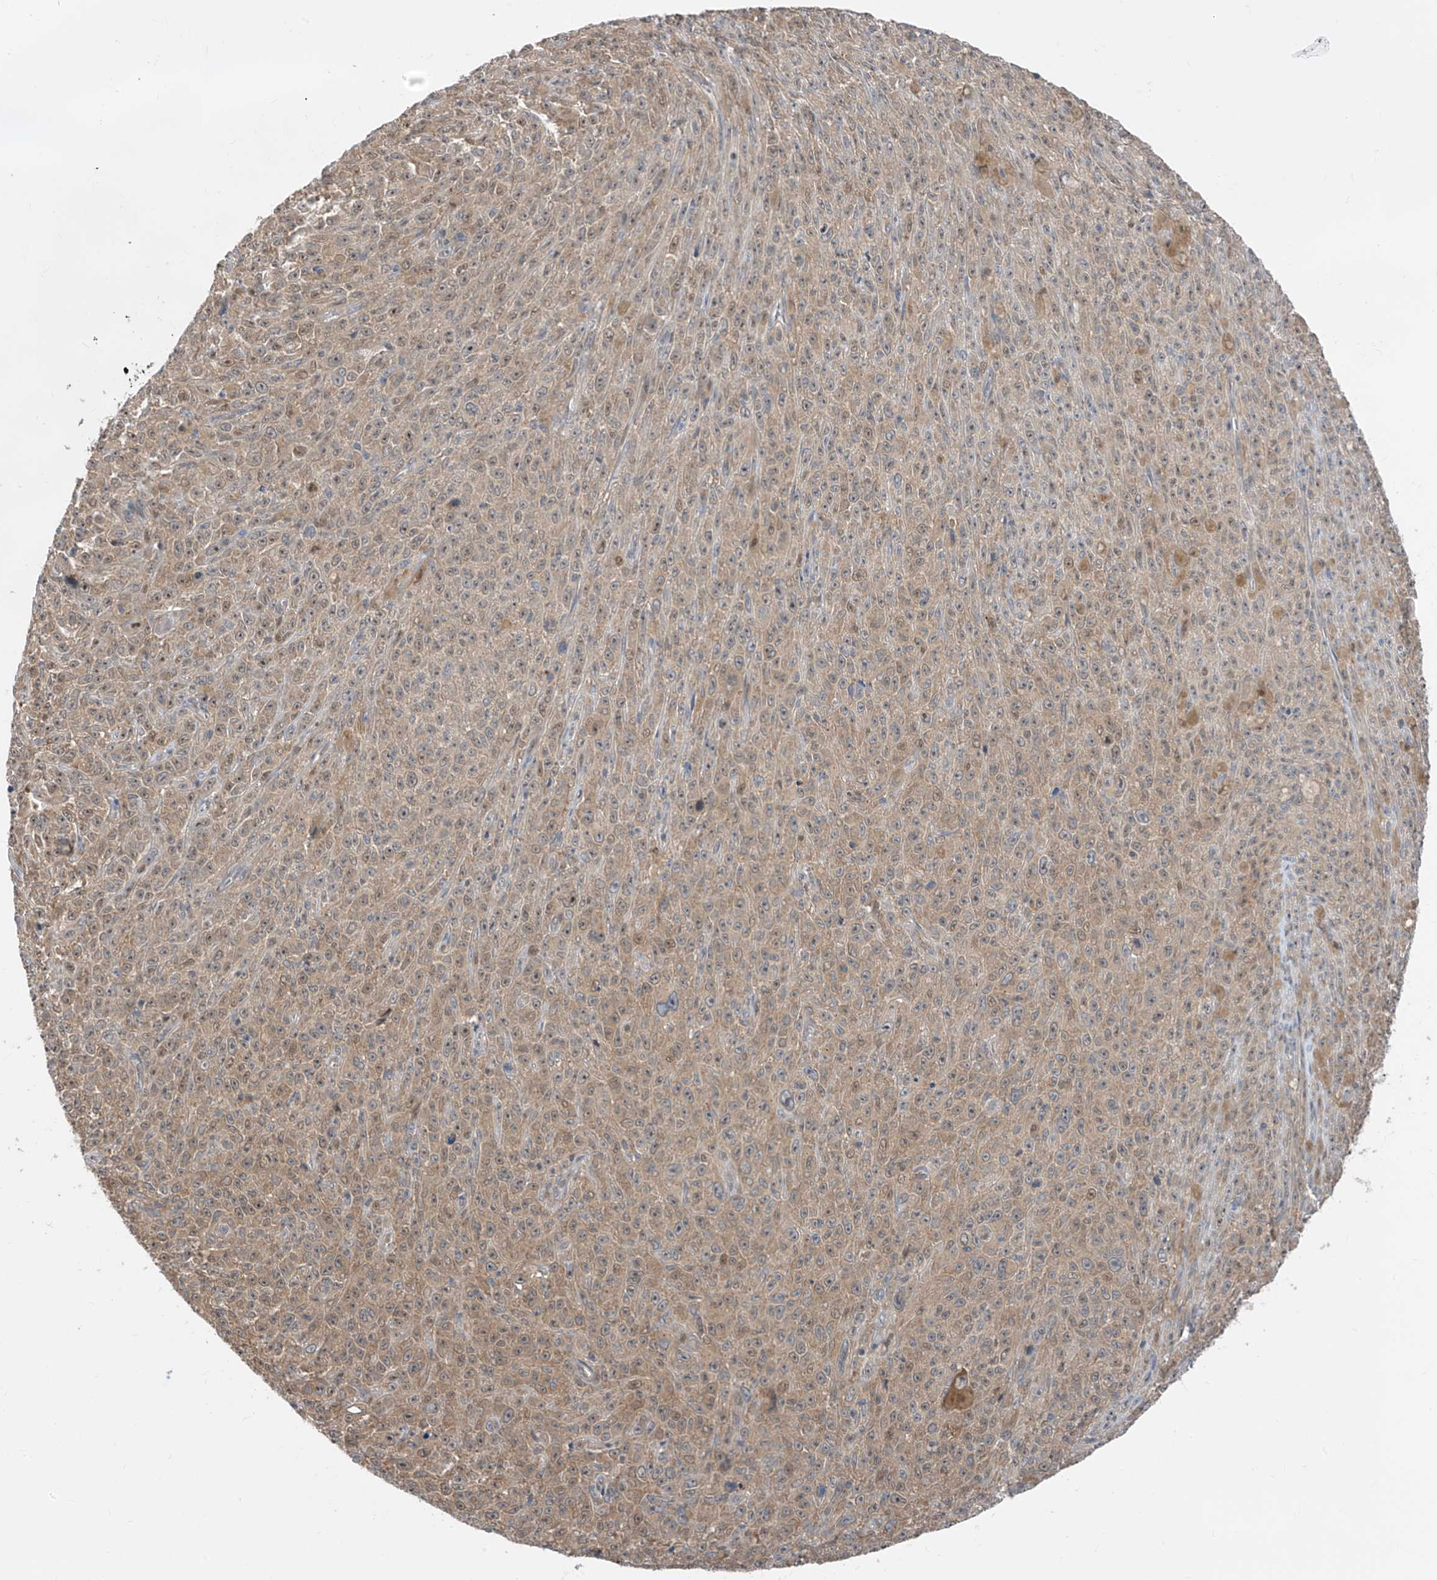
{"staining": {"intensity": "weak", "quantity": ">75%", "location": "cytoplasmic/membranous"}, "tissue": "melanoma", "cell_type": "Tumor cells", "image_type": "cancer", "snomed": [{"axis": "morphology", "description": "Malignant melanoma, NOS"}, {"axis": "topography", "description": "Skin"}], "caption": "A low amount of weak cytoplasmic/membranous expression is appreciated in about >75% of tumor cells in melanoma tissue. The staining is performed using DAB (3,3'-diaminobenzidine) brown chromogen to label protein expression. The nuclei are counter-stained blue using hematoxylin.", "gene": "TTC38", "patient": {"sex": "female", "age": 82}}